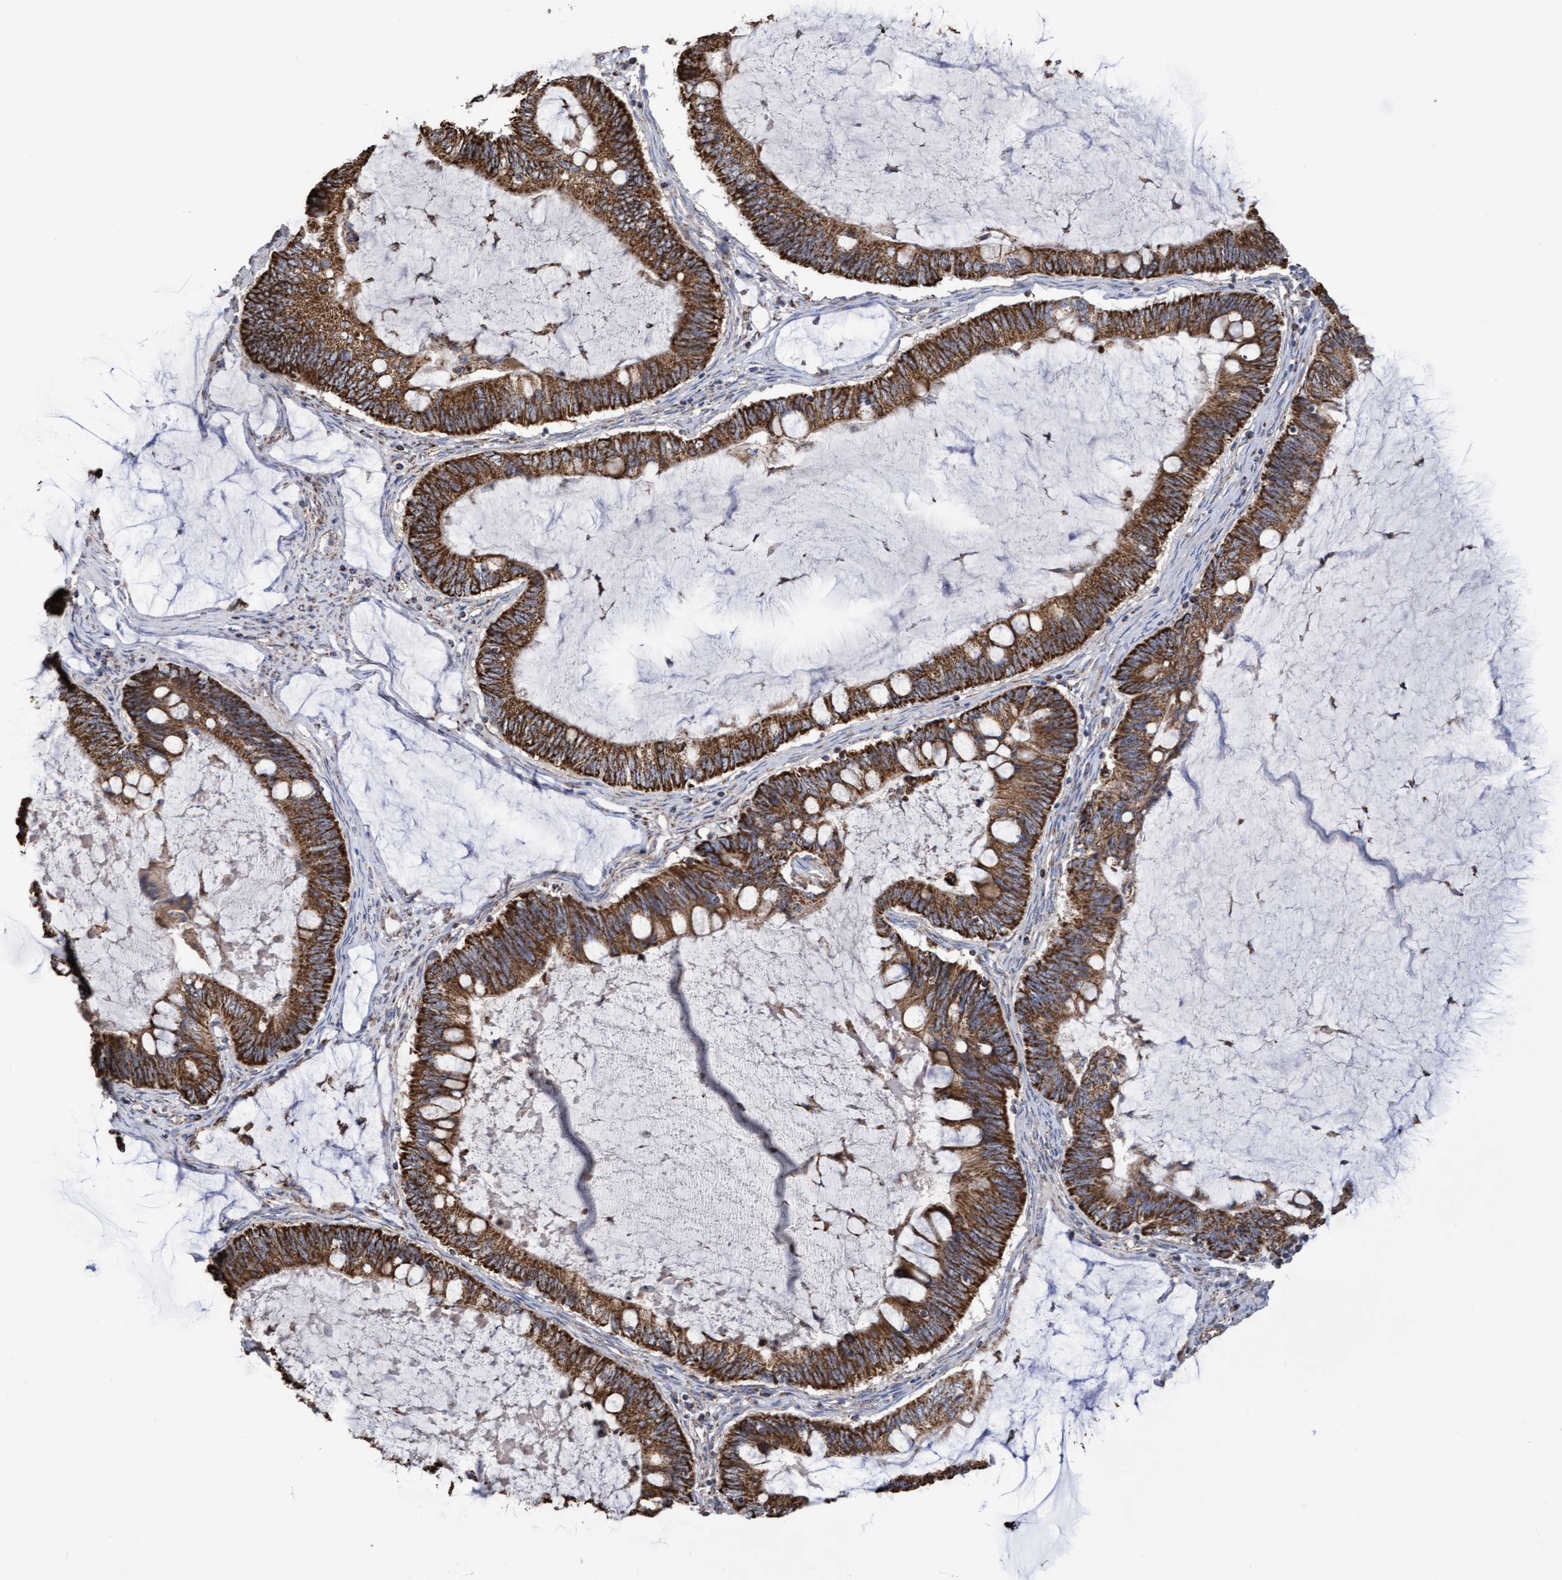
{"staining": {"intensity": "strong", "quantity": ">75%", "location": "cytoplasmic/membranous"}, "tissue": "ovarian cancer", "cell_type": "Tumor cells", "image_type": "cancer", "snomed": [{"axis": "morphology", "description": "Cystadenocarcinoma, mucinous, NOS"}, {"axis": "topography", "description": "Ovary"}], "caption": "Human ovarian mucinous cystadenocarcinoma stained with a brown dye exhibits strong cytoplasmic/membranous positive staining in about >75% of tumor cells.", "gene": "COBL", "patient": {"sex": "female", "age": 61}}